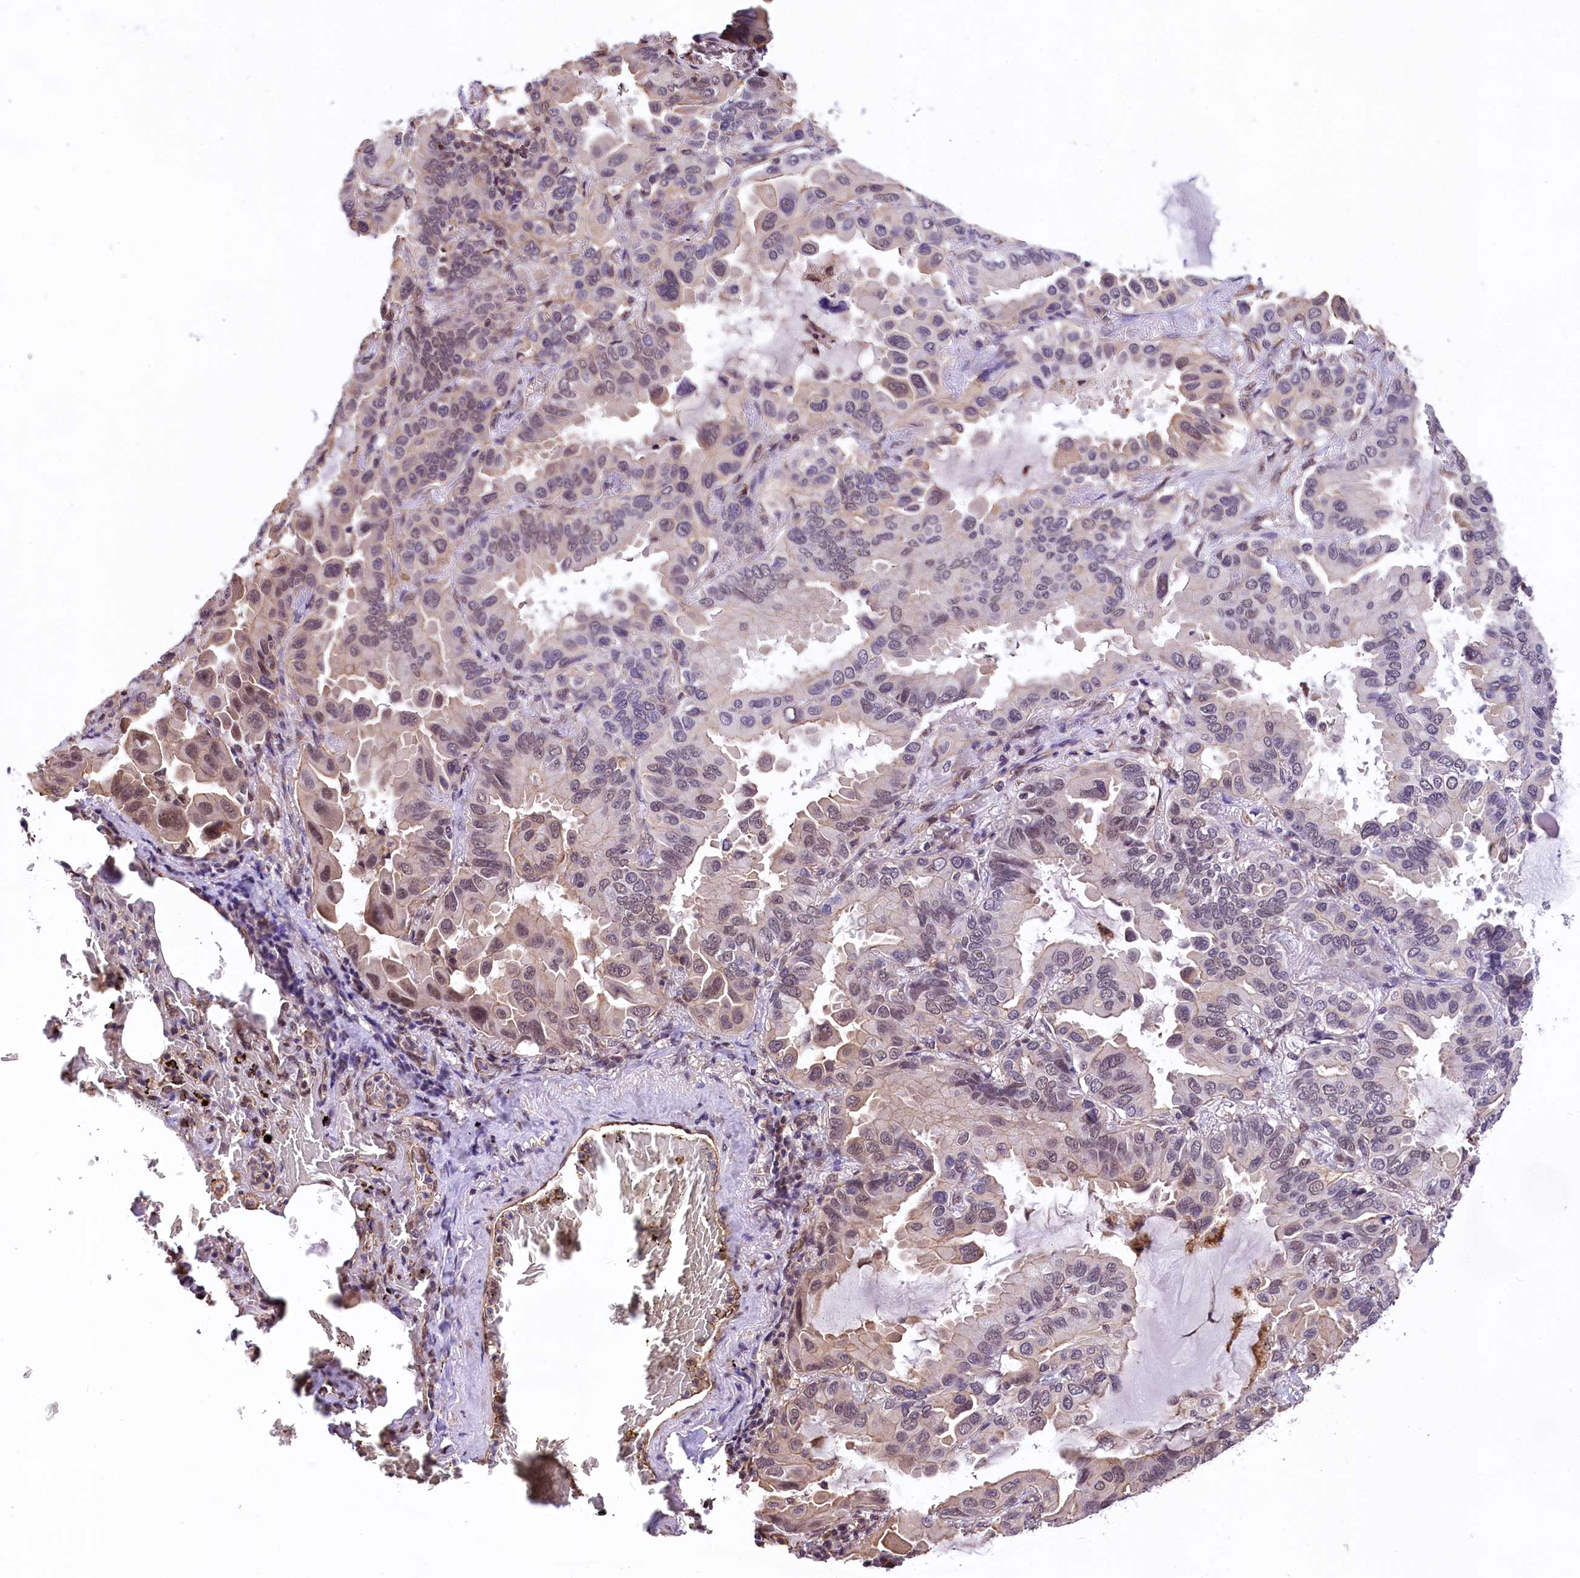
{"staining": {"intensity": "moderate", "quantity": "<25%", "location": "nuclear"}, "tissue": "lung cancer", "cell_type": "Tumor cells", "image_type": "cancer", "snomed": [{"axis": "morphology", "description": "Adenocarcinoma, NOS"}, {"axis": "topography", "description": "Lung"}], "caption": "Protein staining reveals moderate nuclear staining in about <25% of tumor cells in adenocarcinoma (lung). Using DAB (3,3'-diaminobenzidine) (brown) and hematoxylin (blue) stains, captured at high magnification using brightfield microscopy.", "gene": "ZC3H4", "patient": {"sex": "male", "age": 64}}